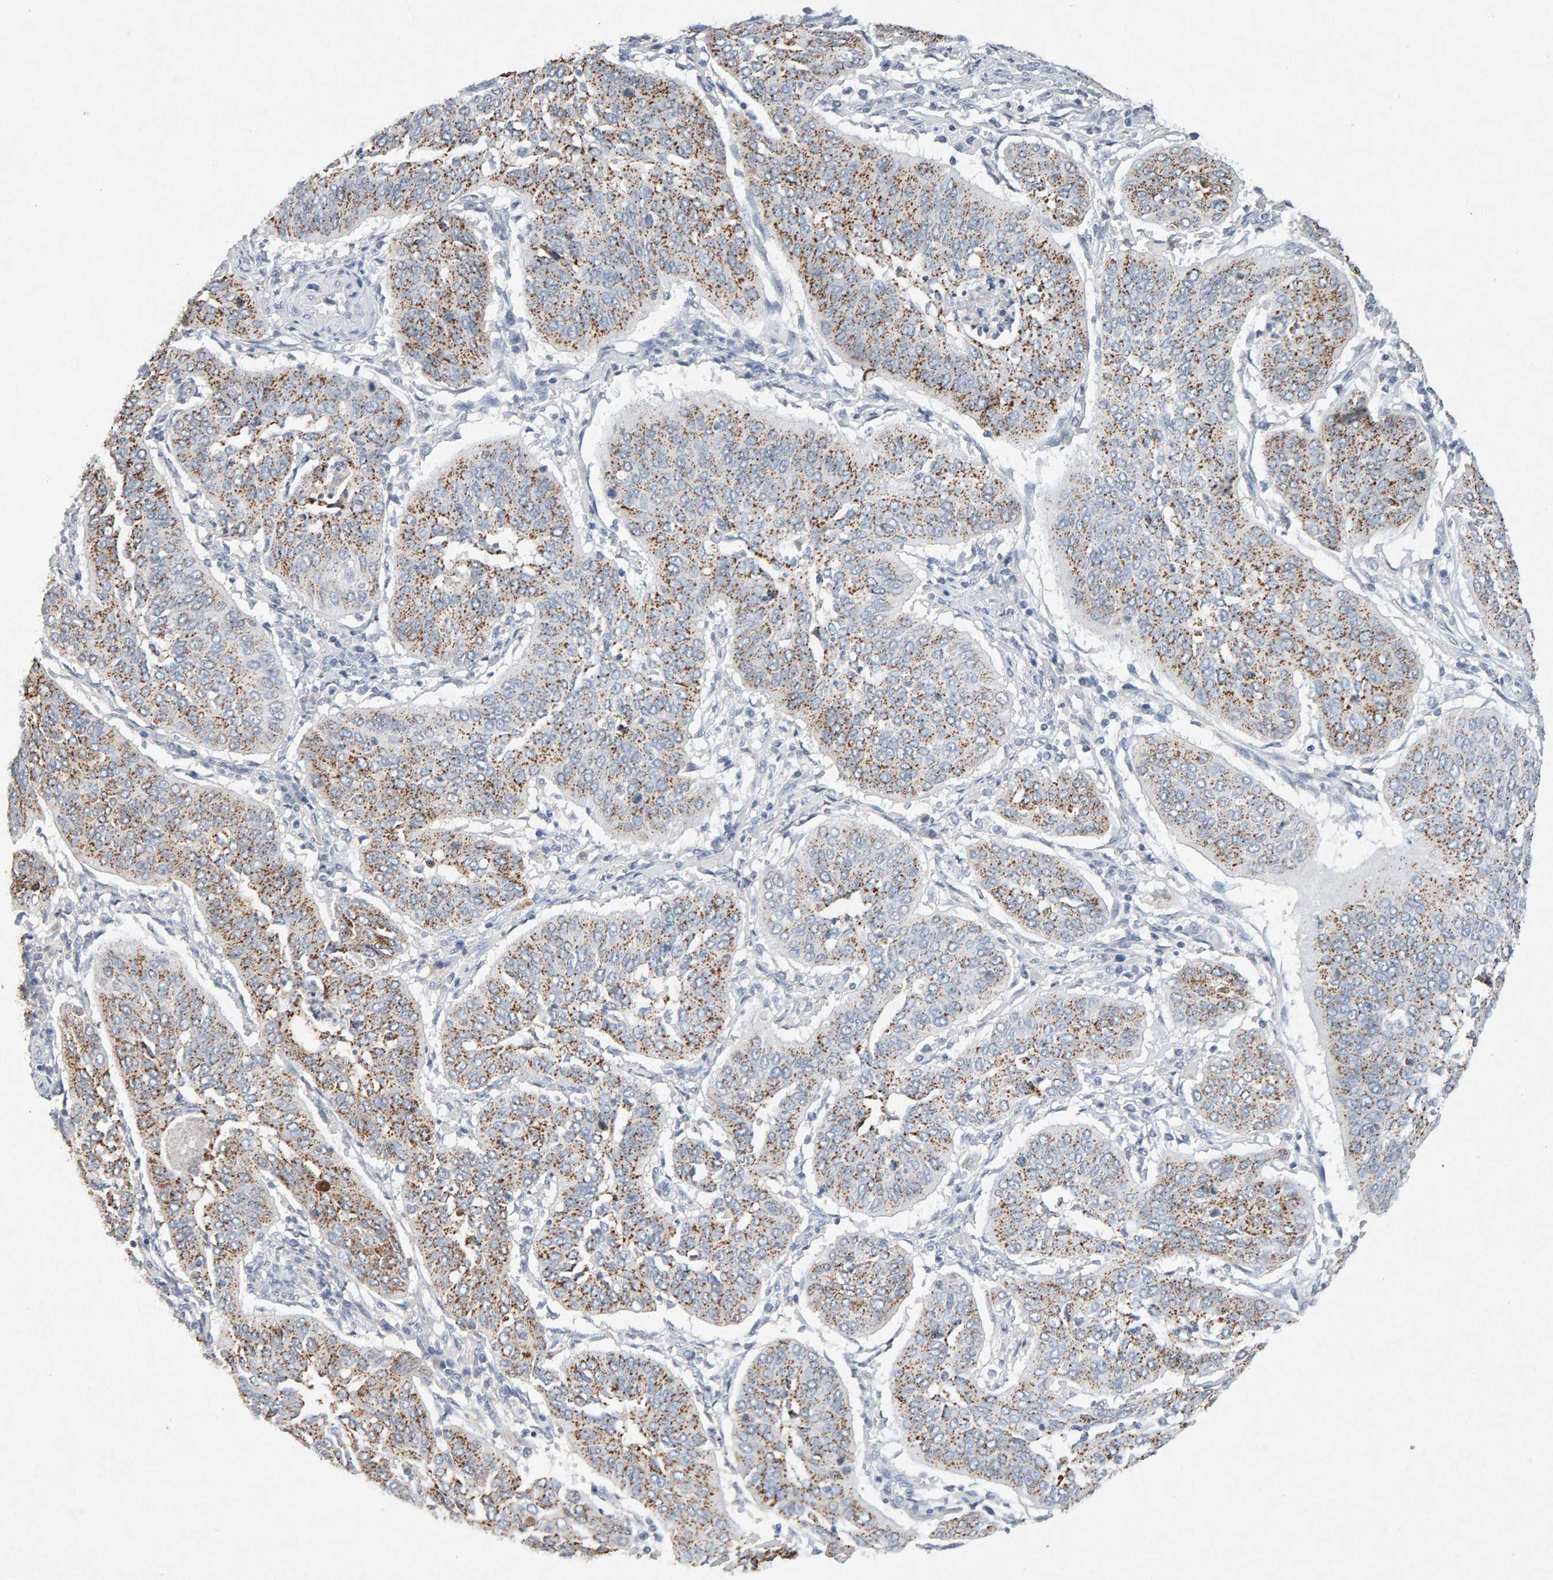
{"staining": {"intensity": "moderate", "quantity": ">75%", "location": "cytoplasmic/membranous"}, "tissue": "cervical cancer", "cell_type": "Tumor cells", "image_type": "cancer", "snomed": [{"axis": "morphology", "description": "Normal tissue, NOS"}, {"axis": "morphology", "description": "Squamous cell carcinoma, NOS"}, {"axis": "topography", "description": "Cervix"}], "caption": "An image of squamous cell carcinoma (cervical) stained for a protein shows moderate cytoplasmic/membranous brown staining in tumor cells. (DAB IHC with brightfield microscopy, high magnification).", "gene": "PTPRM", "patient": {"sex": "female", "age": 39}}